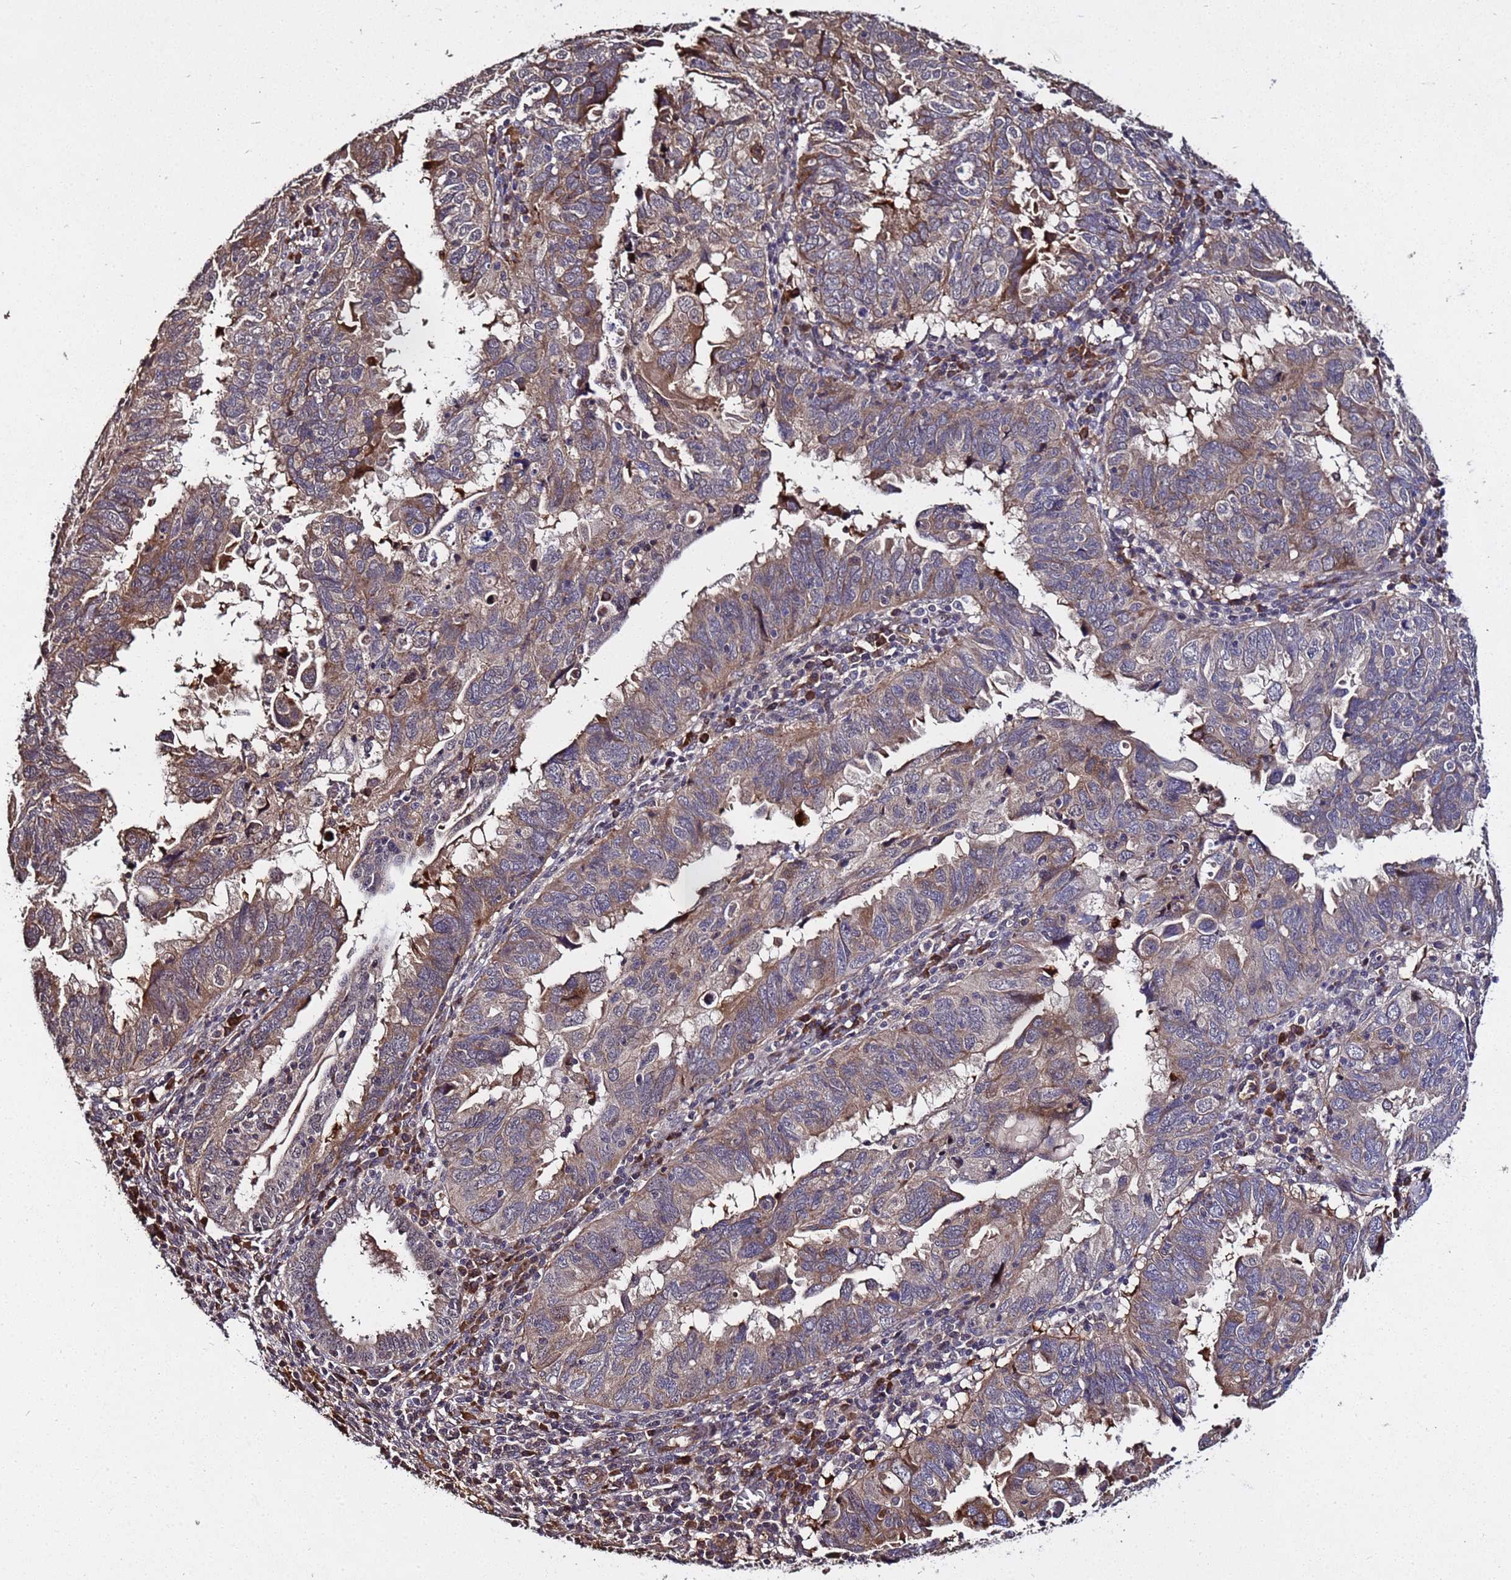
{"staining": {"intensity": "moderate", "quantity": ">75%", "location": "cytoplasmic/membranous"}, "tissue": "endometrial cancer", "cell_type": "Tumor cells", "image_type": "cancer", "snomed": [{"axis": "morphology", "description": "Adenocarcinoma, NOS"}, {"axis": "topography", "description": "Uterus"}], "caption": "Protein staining reveals moderate cytoplasmic/membranous staining in about >75% of tumor cells in endometrial cancer.", "gene": "WNK4", "patient": {"sex": "female", "age": 77}}